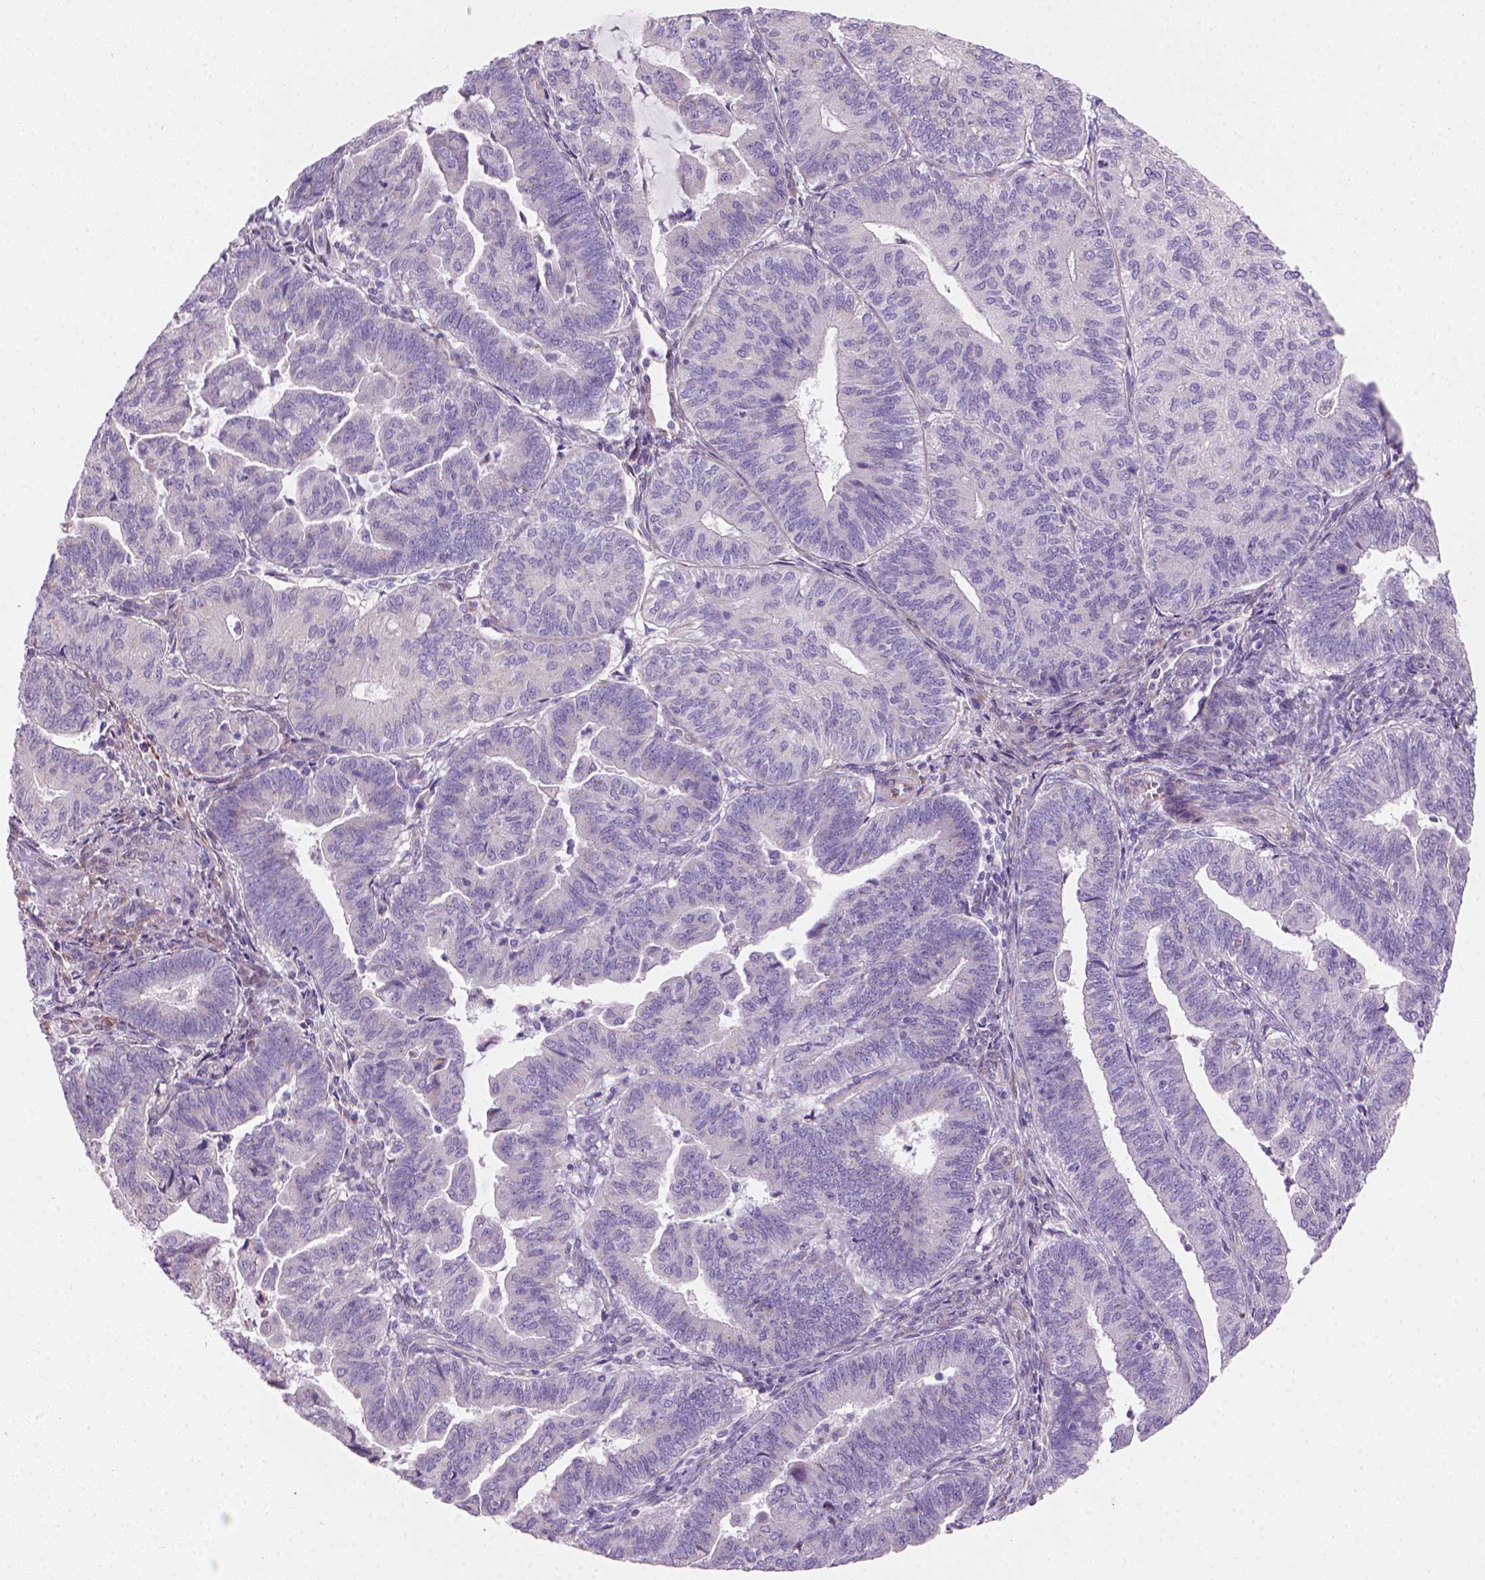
{"staining": {"intensity": "negative", "quantity": "none", "location": "none"}, "tissue": "endometrial cancer", "cell_type": "Tumor cells", "image_type": "cancer", "snomed": [{"axis": "morphology", "description": "Adenocarcinoma, NOS"}, {"axis": "topography", "description": "Endometrium"}], "caption": "The histopathology image exhibits no staining of tumor cells in endometrial cancer. The staining is performed using DAB (3,3'-diaminobenzidine) brown chromogen with nuclei counter-stained in using hematoxylin.", "gene": "CES2", "patient": {"sex": "female", "age": 82}}